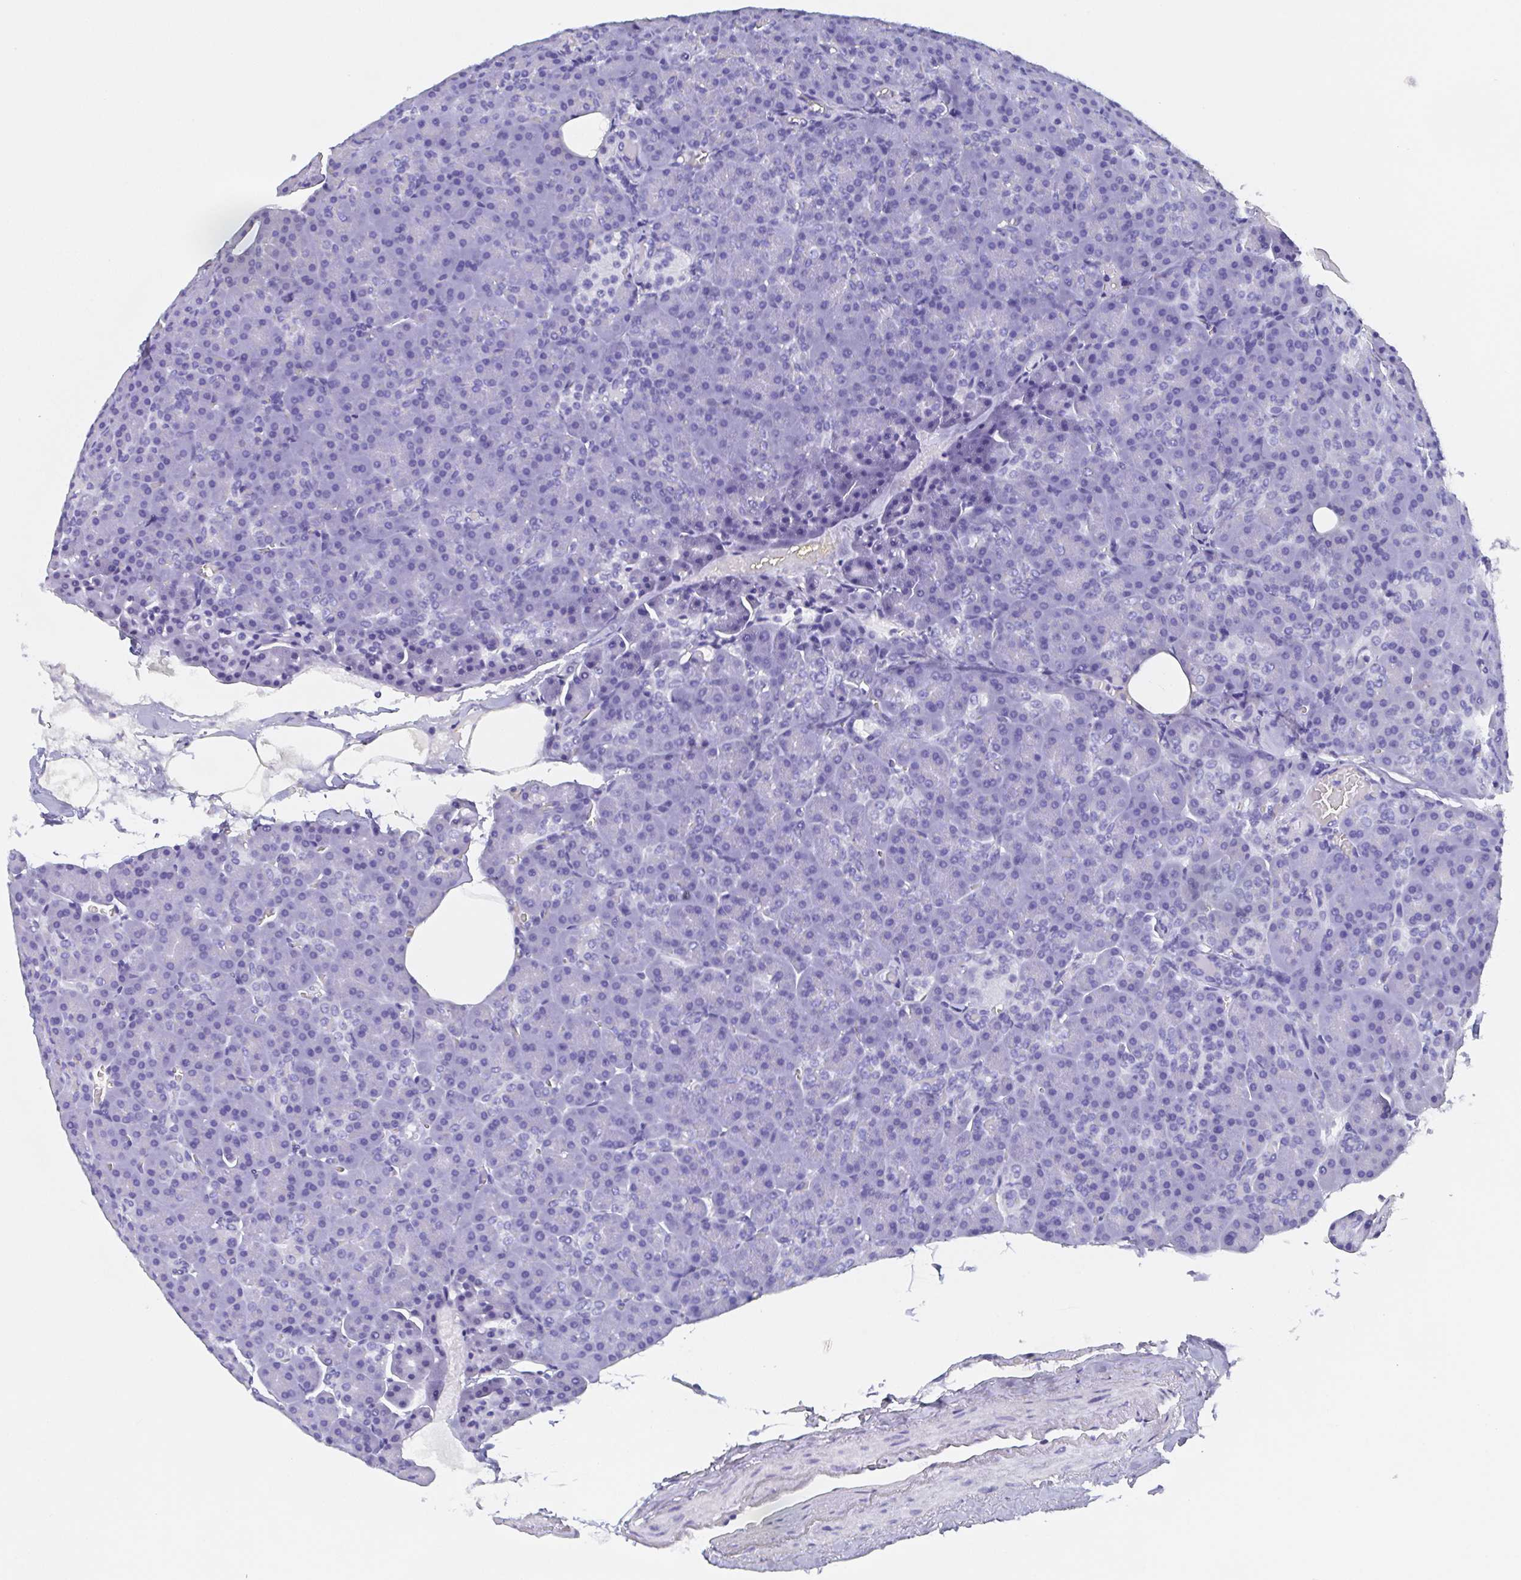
{"staining": {"intensity": "negative", "quantity": "none", "location": "none"}, "tissue": "pancreas", "cell_type": "Exocrine glandular cells", "image_type": "normal", "snomed": [{"axis": "morphology", "description": "Normal tissue, NOS"}, {"axis": "topography", "description": "Pancreas"}], "caption": "IHC micrograph of benign pancreas: human pancreas stained with DAB (3,3'-diaminobenzidine) shows no significant protein staining in exocrine glandular cells. (DAB (3,3'-diaminobenzidine) immunohistochemistry with hematoxylin counter stain).", "gene": "AGFG2", "patient": {"sex": "female", "age": 74}}